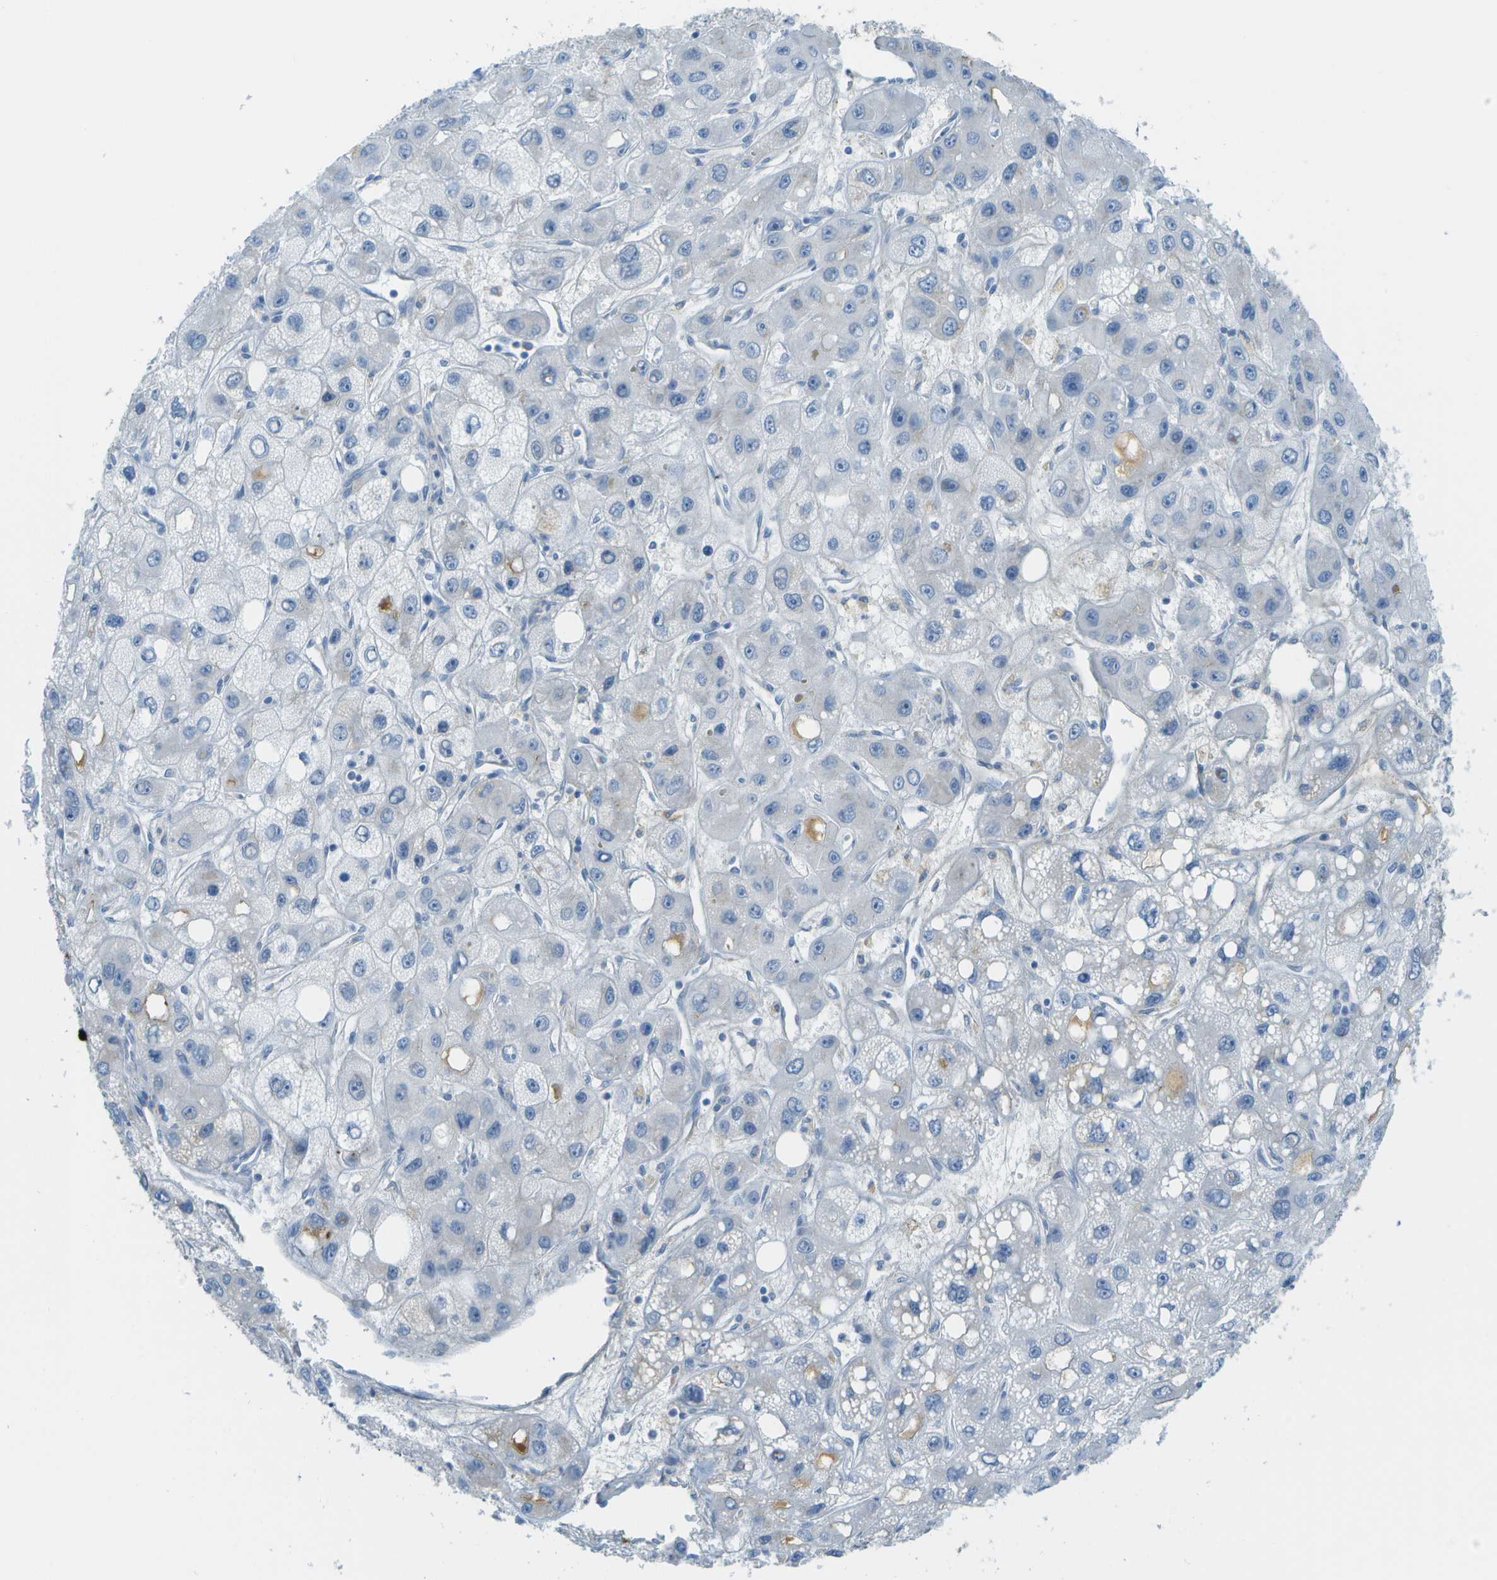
{"staining": {"intensity": "negative", "quantity": "none", "location": "none"}, "tissue": "liver cancer", "cell_type": "Tumor cells", "image_type": "cancer", "snomed": [{"axis": "morphology", "description": "Carcinoma, Hepatocellular, NOS"}, {"axis": "topography", "description": "Liver"}], "caption": "This is a image of immunohistochemistry (IHC) staining of liver hepatocellular carcinoma, which shows no expression in tumor cells.", "gene": "C1S", "patient": {"sex": "male", "age": 55}}